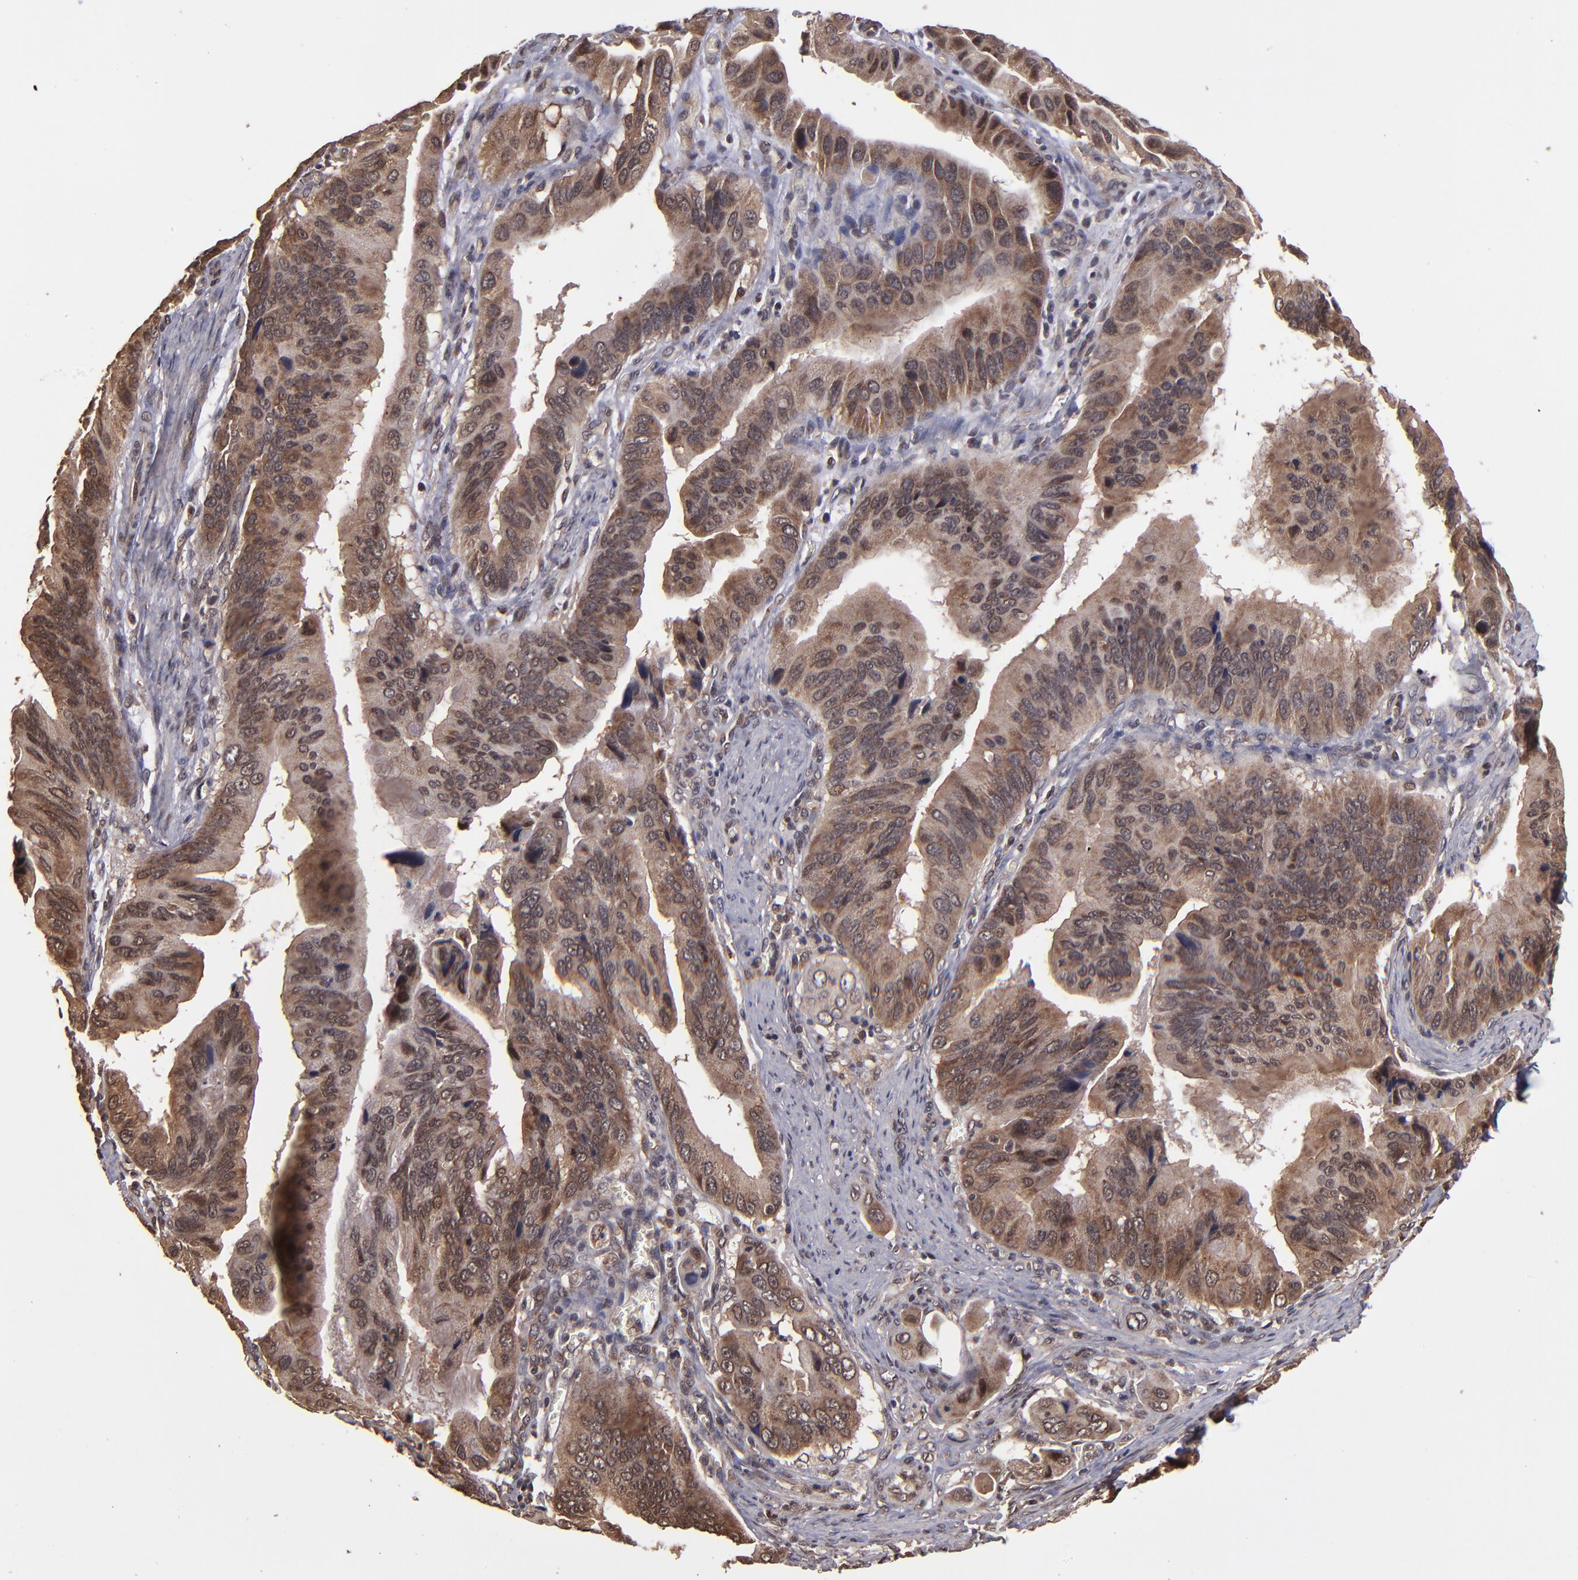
{"staining": {"intensity": "moderate", "quantity": ">75%", "location": "cytoplasmic/membranous"}, "tissue": "stomach cancer", "cell_type": "Tumor cells", "image_type": "cancer", "snomed": [{"axis": "morphology", "description": "Adenocarcinoma, NOS"}, {"axis": "topography", "description": "Stomach, upper"}], "caption": "Stomach adenocarcinoma stained with a brown dye displays moderate cytoplasmic/membranous positive positivity in about >75% of tumor cells.", "gene": "NFE2L2", "patient": {"sex": "male", "age": 80}}